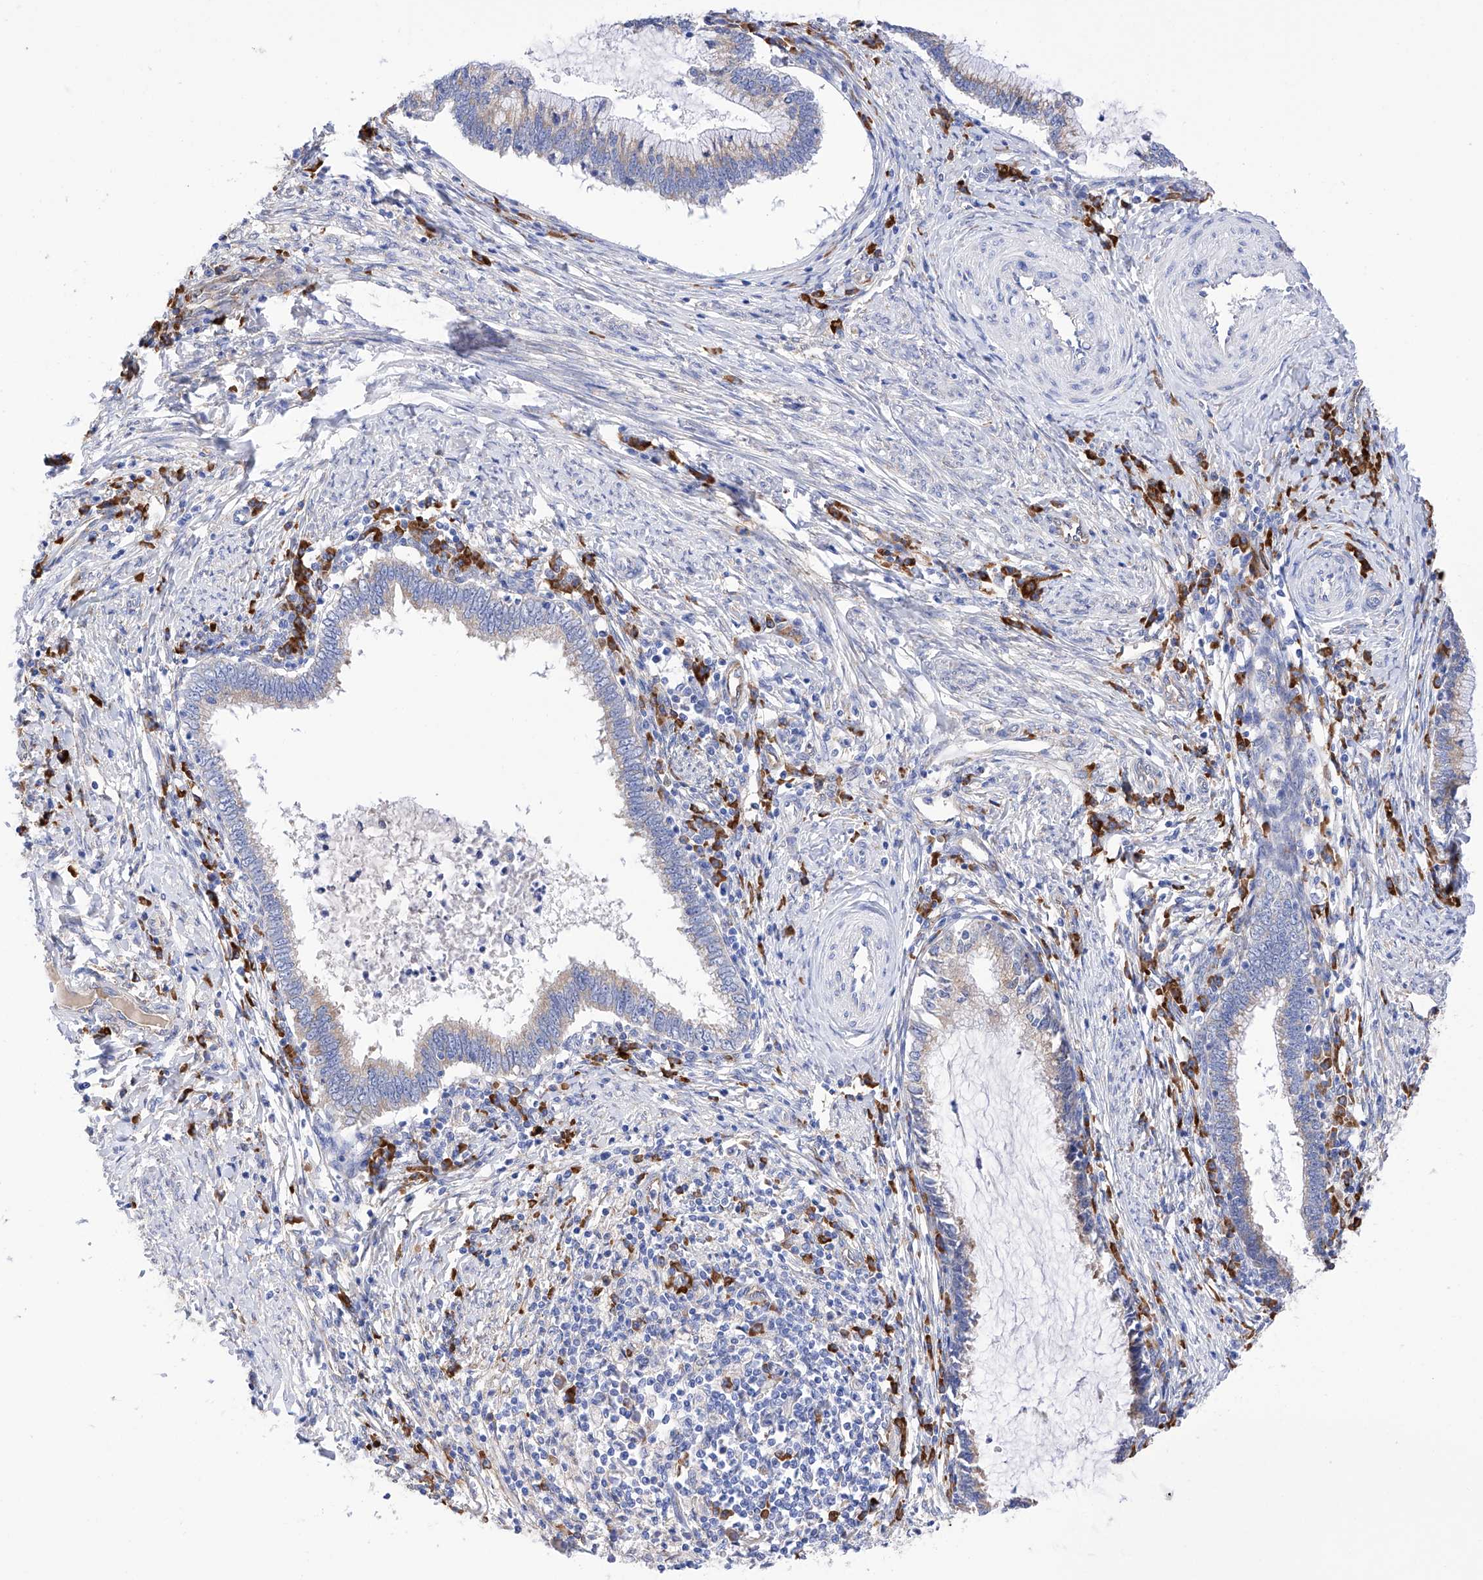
{"staining": {"intensity": "negative", "quantity": "none", "location": "none"}, "tissue": "cervical cancer", "cell_type": "Tumor cells", "image_type": "cancer", "snomed": [{"axis": "morphology", "description": "Adenocarcinoma, NOS"}, {"axis": "topography", "description": "Cervix"}], "caption": "Immunohistochemistry (IHC) micrograph of neoplastic tissue: human cervical cancer (adenocarcinoma) stained with DAB exhibits no significant protein staining in tumor cells. (Brightfield microscopy of DAB IHC at high magnification).", "gene": "PDIA5", "patient": {"sex": "female", "age": 36}}